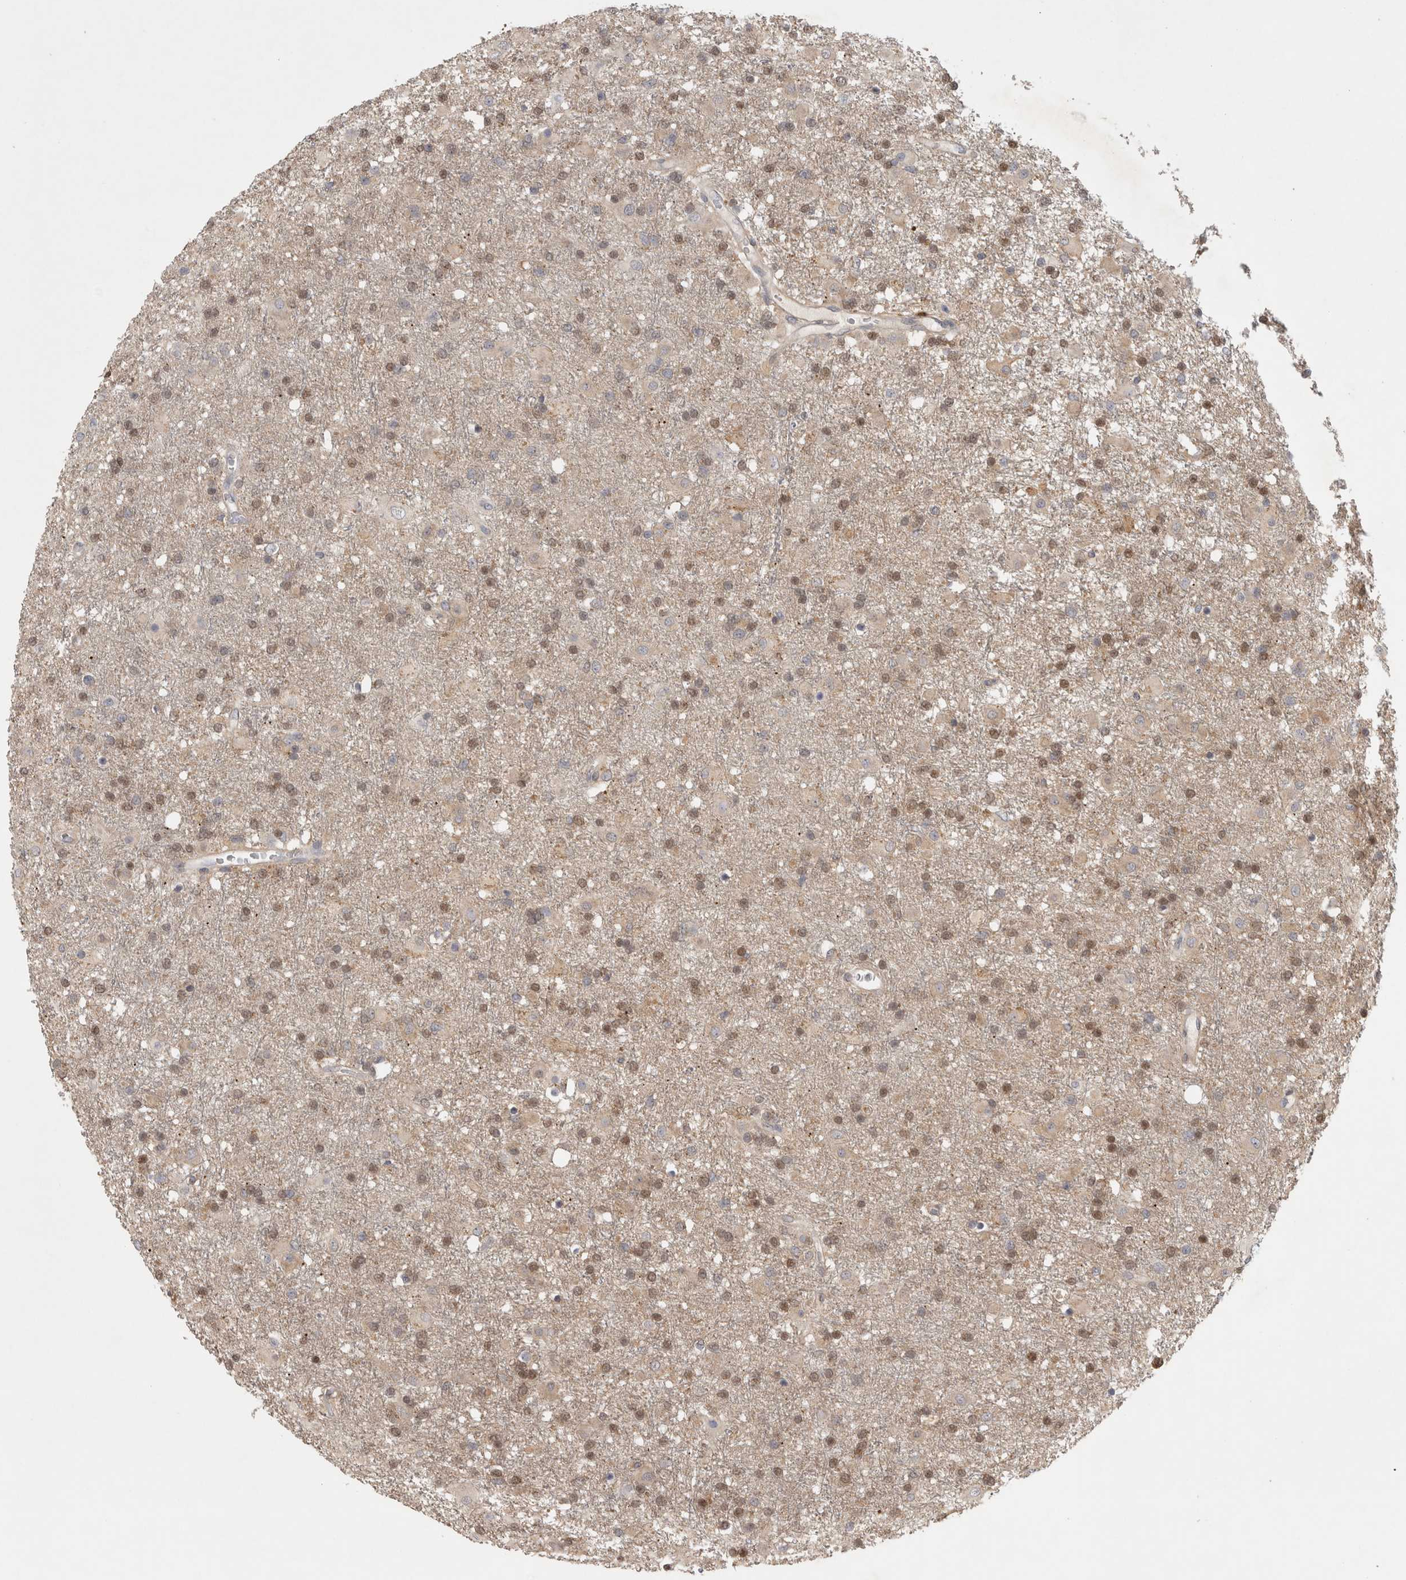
{"staining": {"intensity": "moderate", "quantity": "25%-75%", "location": "nuclear"}, "tissue": "glioma", "cell_type": "Tumor cells", "image_type": "cancer", "snomed": [{"axis": "morphology", "description": "Glioma, malignant, Low grade"}, {"axis": "topography", "description": "Brain"}], "caption": "Glioma stained with IHC shows moderate nuclear positivity in approximately 25%-75% of tumor cells.", "gene": "PIGP", "patient": {"sex": "male", "age": 65}}